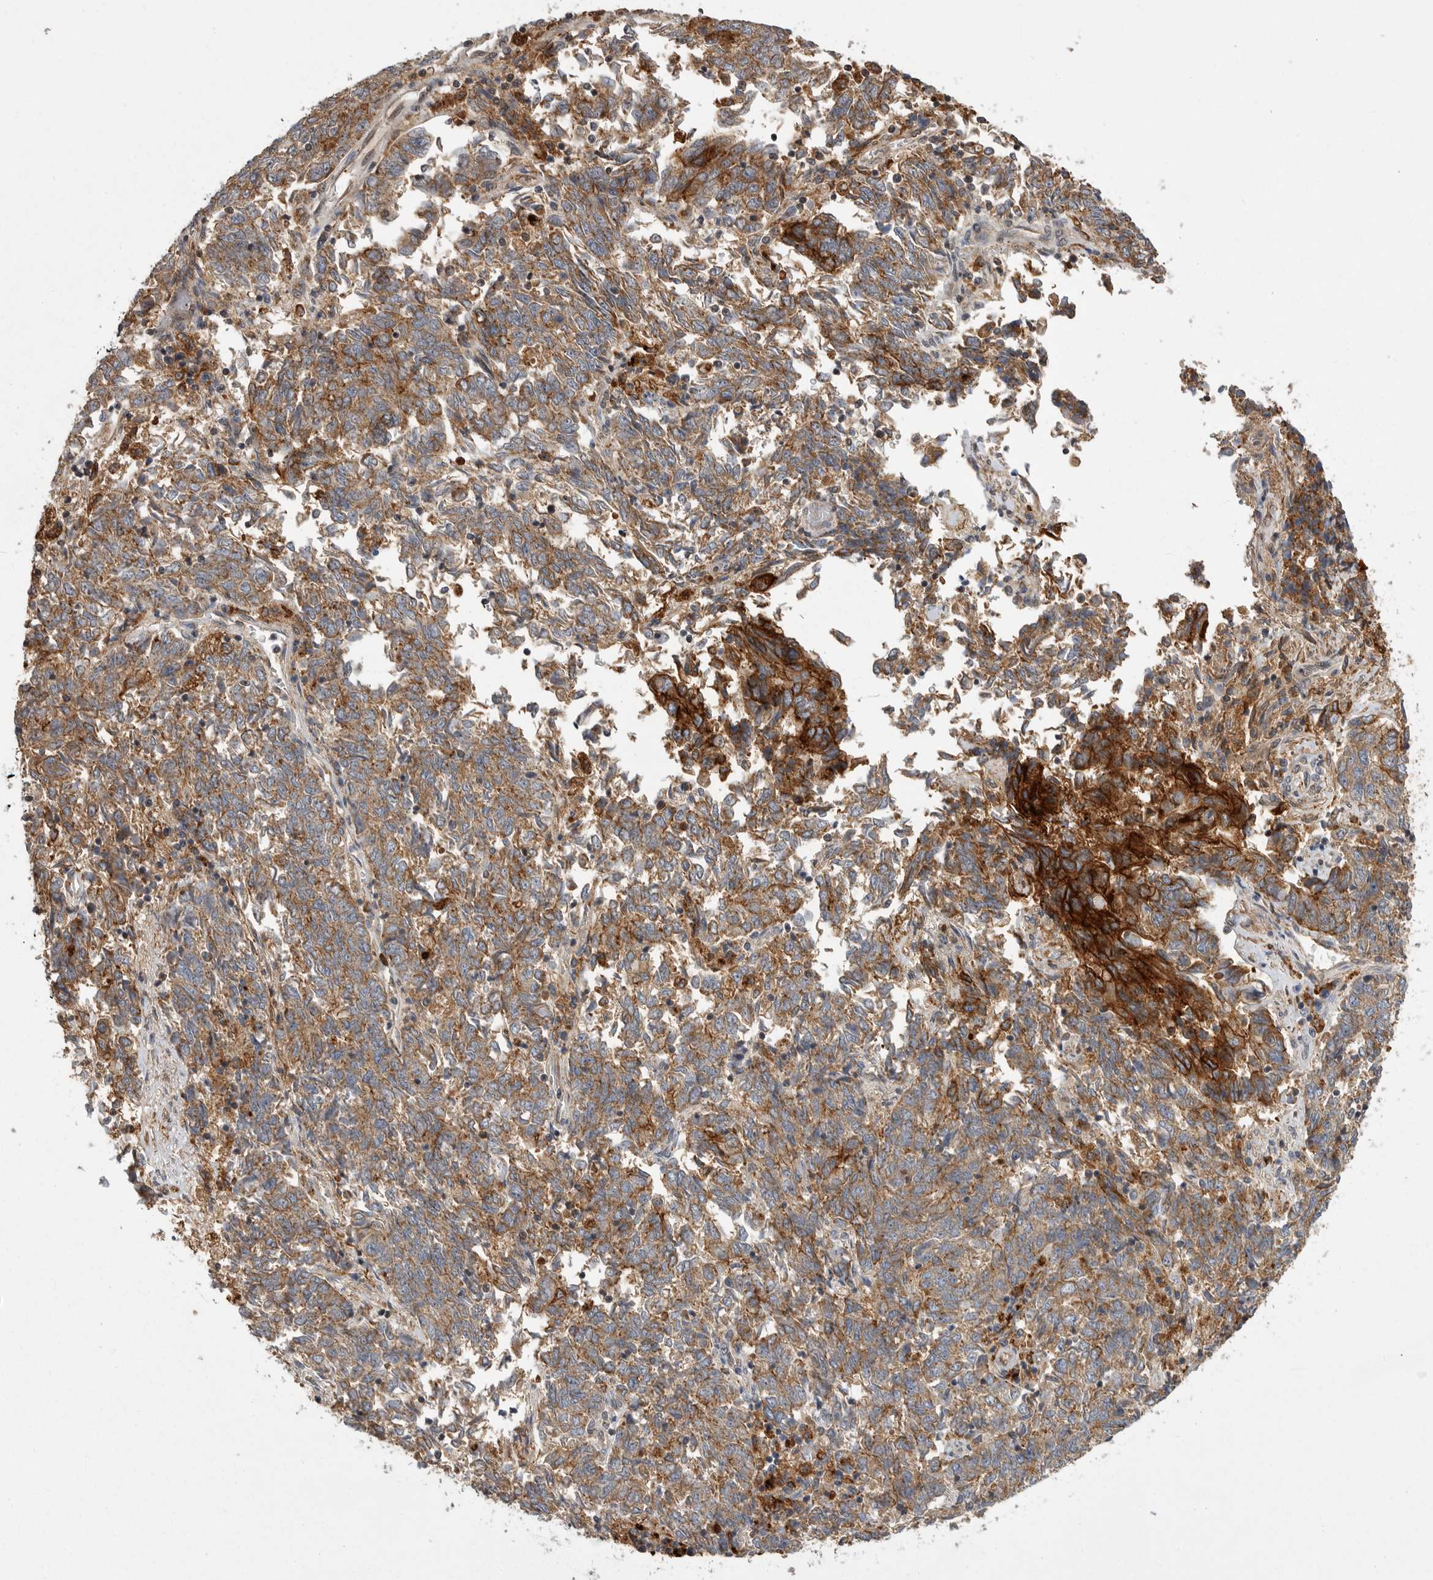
{"staining": {"intensity": "moderate", "quantity": ">75%", "location": "cytoplasmic/membranous"}, "tissue": "endometrial cancer", "cell_type": "Tumor cells", "image_type": "cancer", "snomed": [{"axis": "morphology", "description": "Adenocarcinoma, NOS"}, {"axis": "topography", "description": "Endometrium"}], "caption": "About >75% of tumor cells in human endometrial cancer show moderate cytoplasmic/membranous protein positivity as visualized by brown immunohistochemical staining.", "gene": "NECTIN1", "patient": {"sex": "female", "age": 80}}